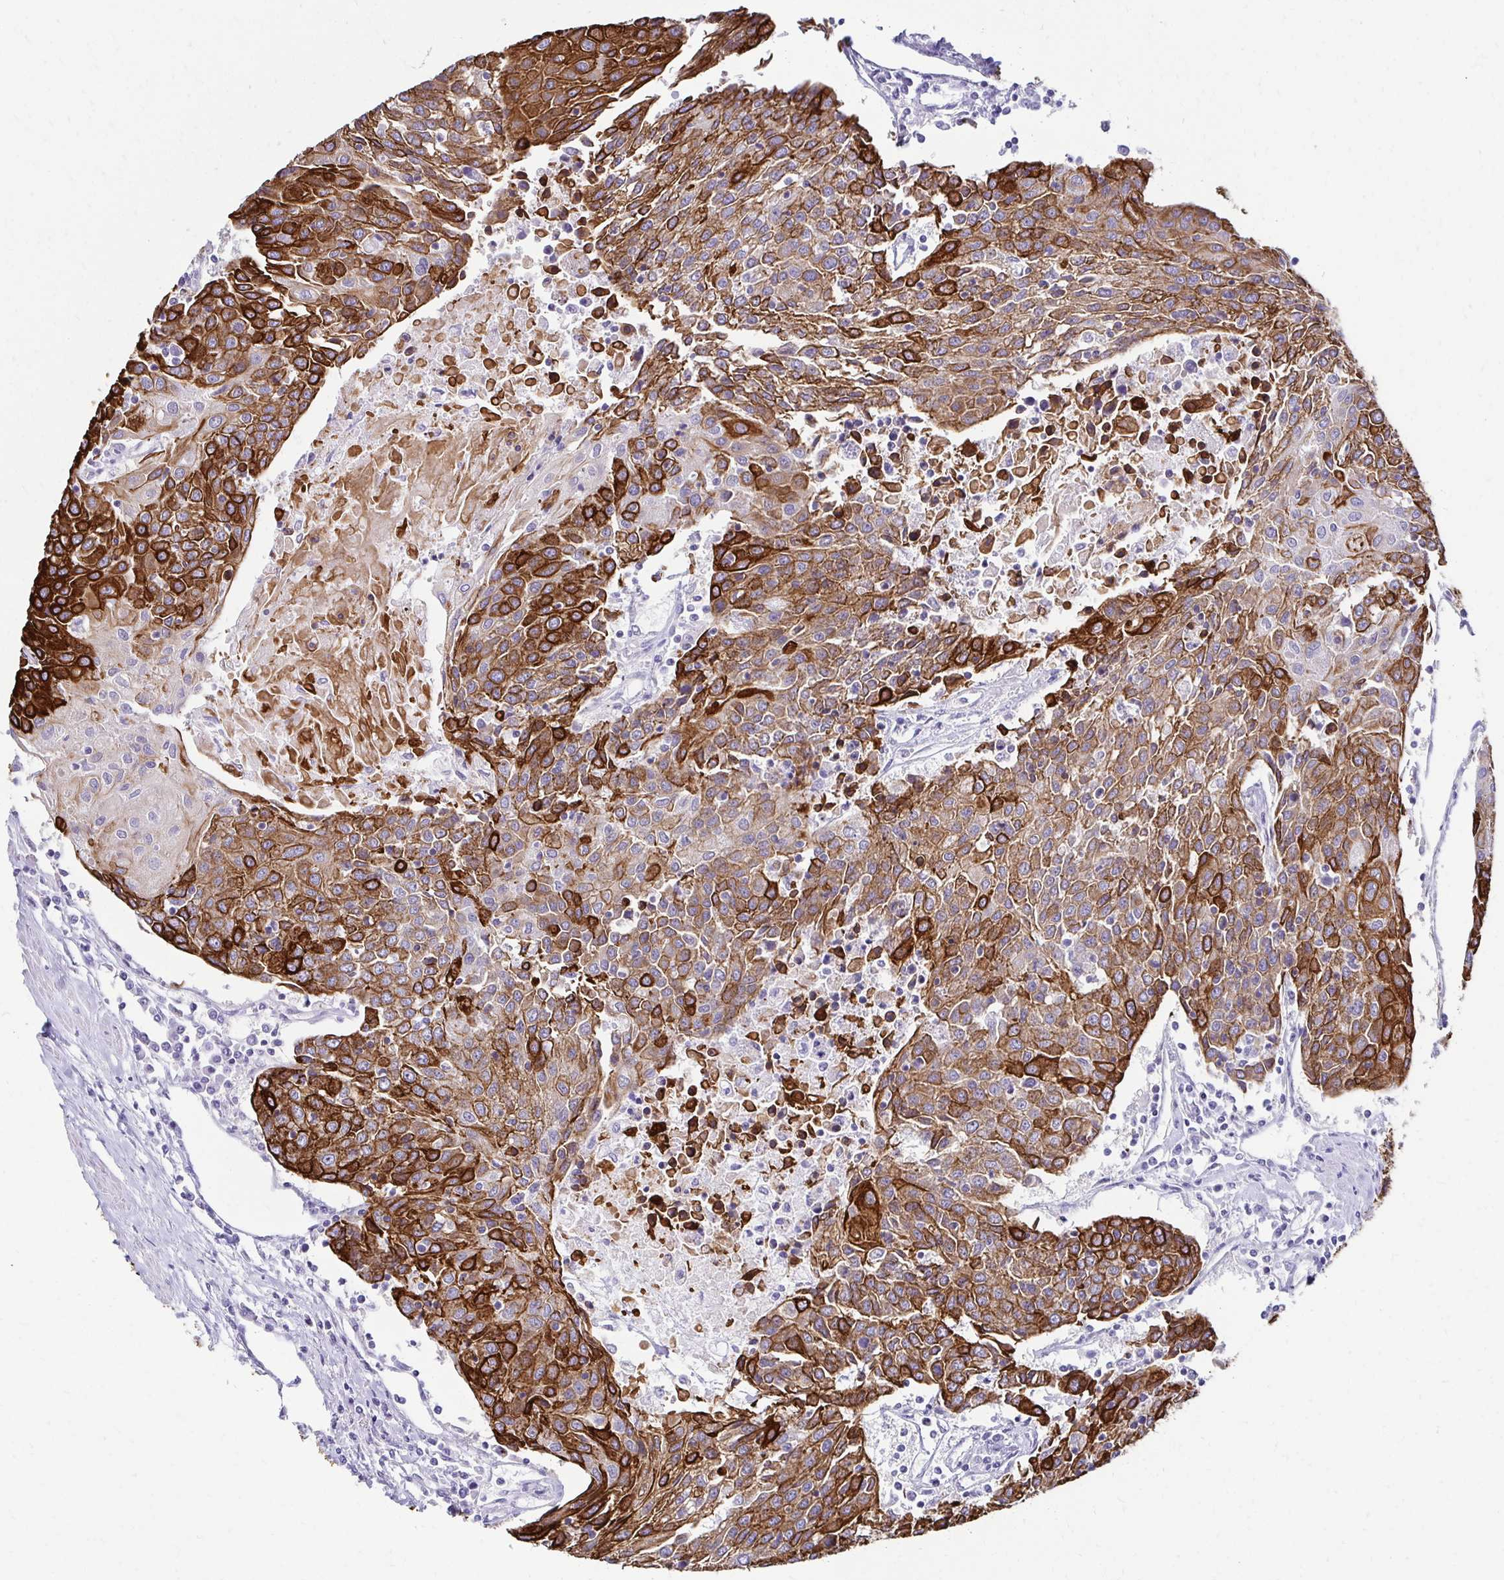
{"staining": {"intensity": "strong", "quantity": ">75%", "location": "cytoplasmic/membranous"}, "tissue": "urothelial cancer", "cell_type": "Tumor cells", "image_type": "cancer", "snomed": [{"axis": "morphology", "description": "Urothelial carcinoma, High grade"}, {"axis": "topography", "description": "Urinary bladder"}], "caption": "High-grade urothelial carcinoma was stained to show a protein in brown. There is high levels of strong cytoplasmic/membranous expression in approximately >75% of tumor cells.", "gene": "C1QTNF2", "patient": {"sex": "female", "age": 85}}